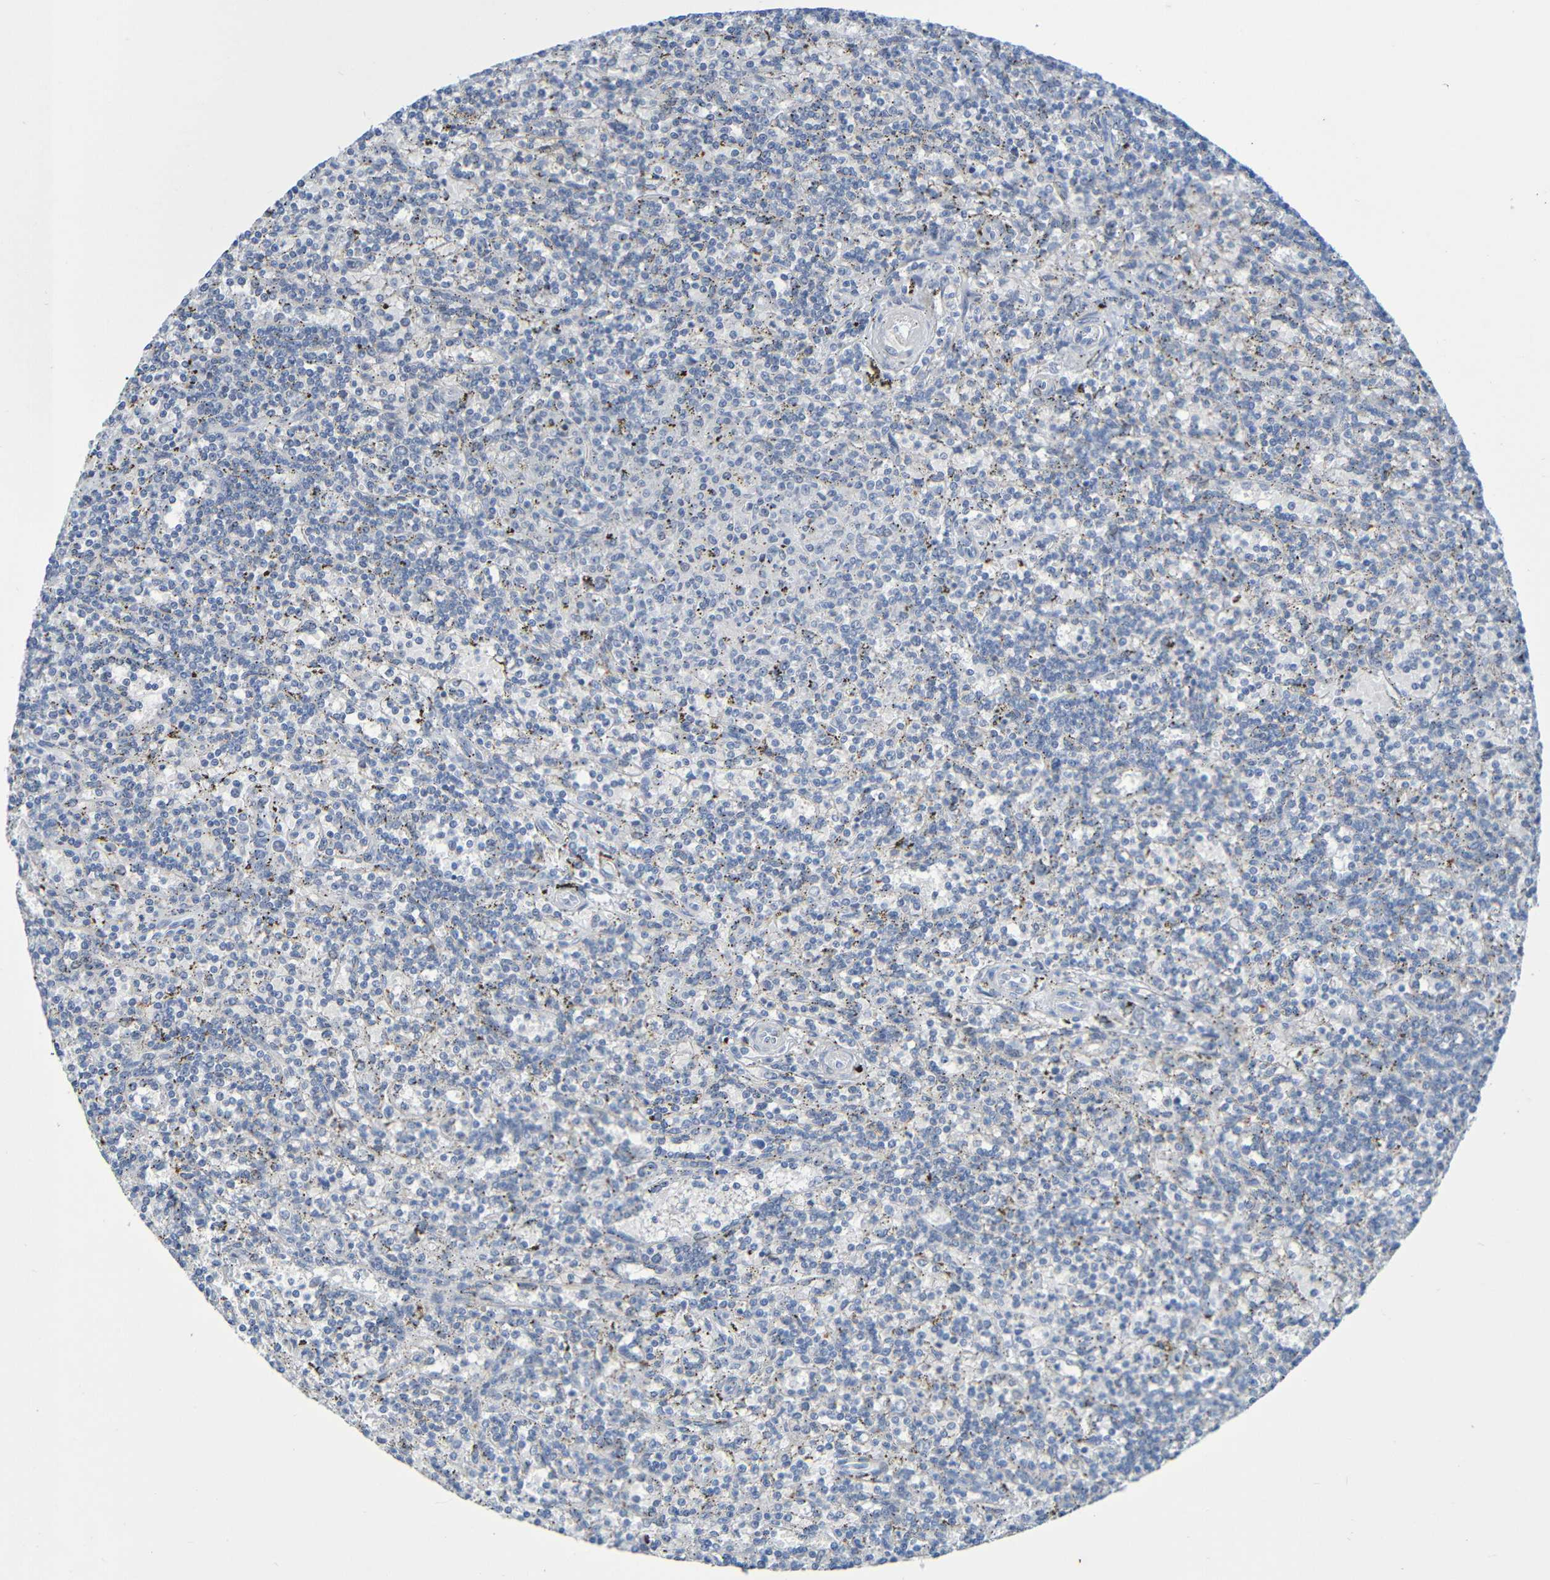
{"staining": {"intensity": "negative", "quantity": "none", "location": "none"}, "tissue": "lymphoma", "cell_type": "Tumor cells", "image_type": "cancer", "snomed": [{"axis": "morphology", "description": "Malignant lymphoma, non-Hodgkin's type, Low grade"}, {"axis": "topography", "description": "Spleen"}], "caption": "Tumor cells show no significant protein staining in lymphoma.", "gene": "IL10", "patient": {"sex": "male", "age": 73}}